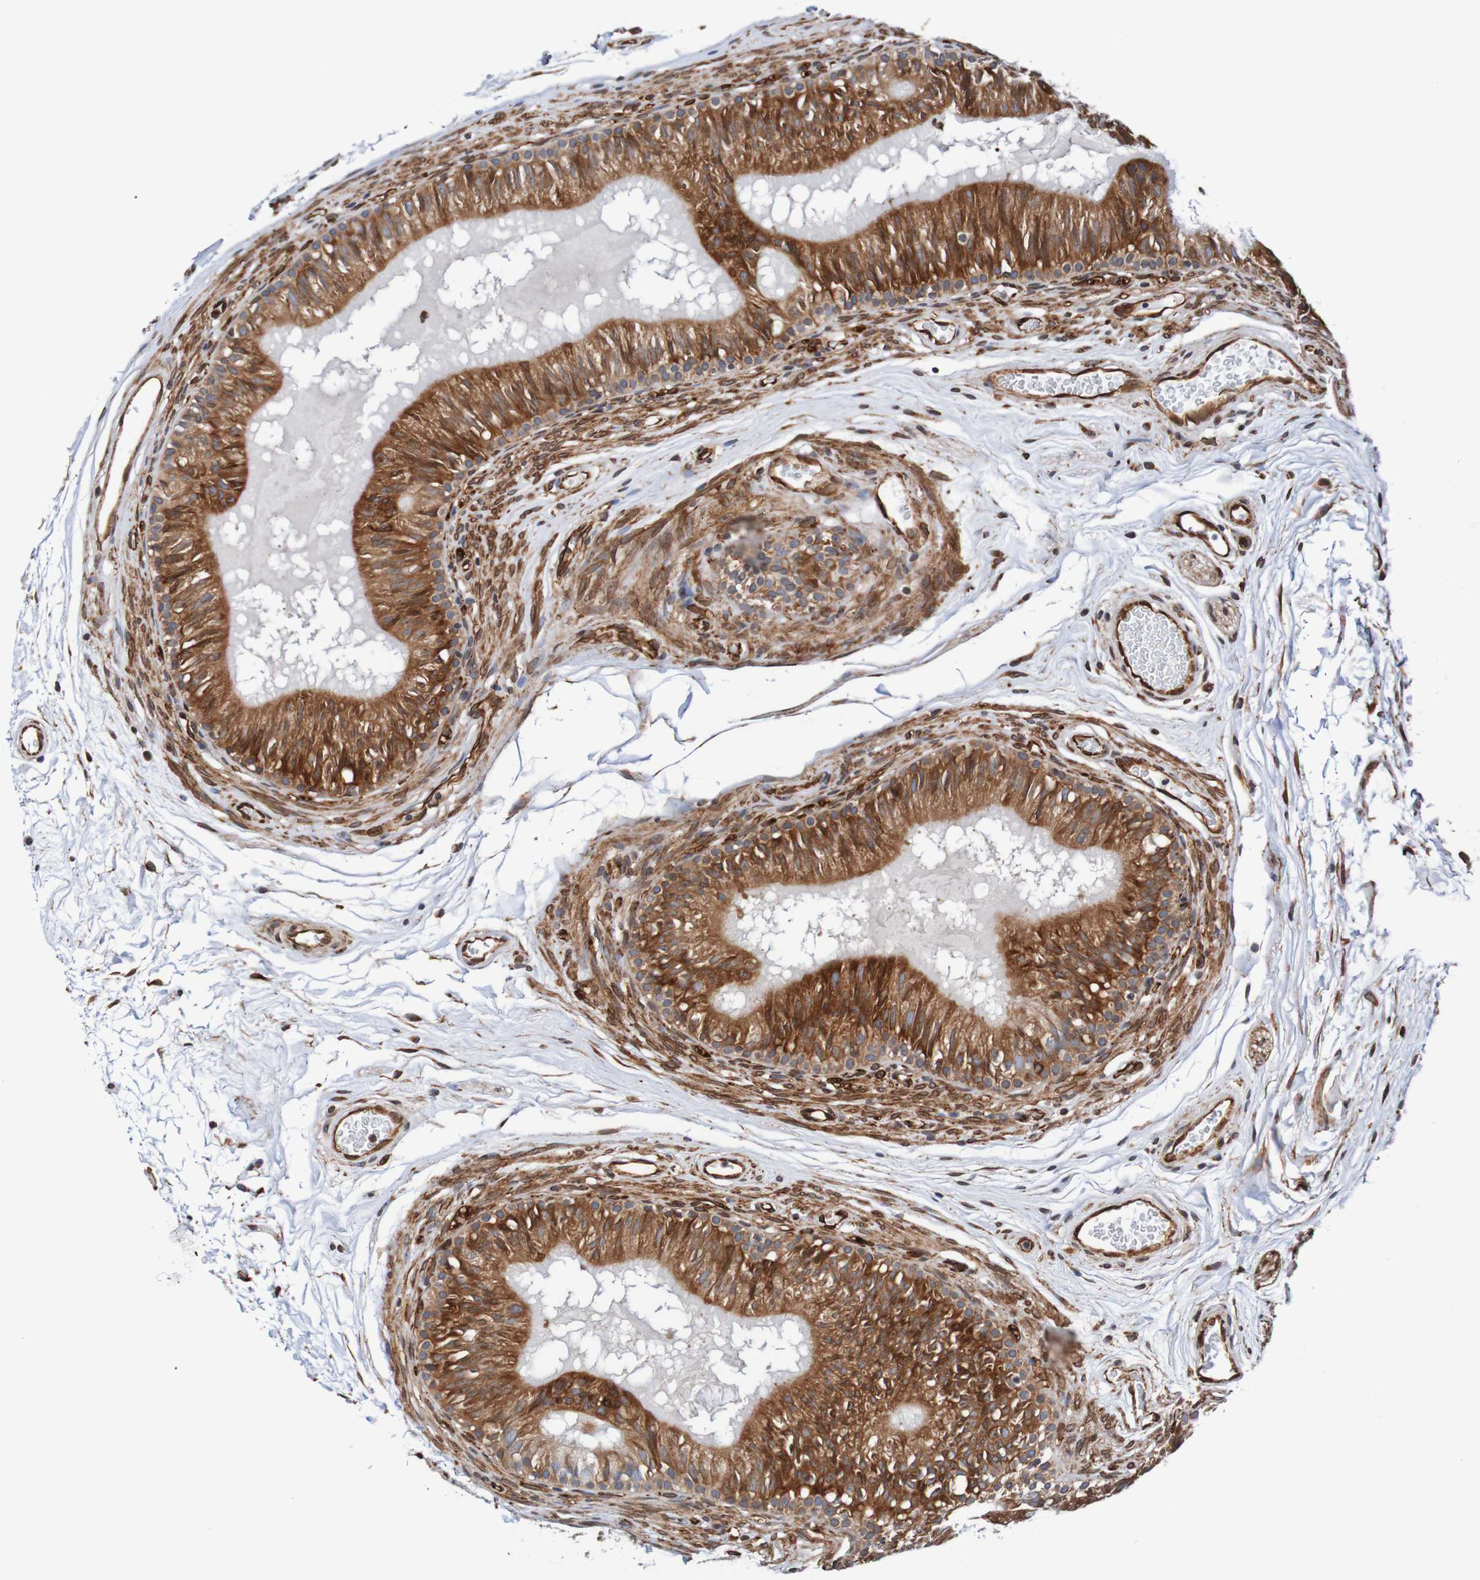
{"staining": {"intensity": "strong", "quantity": "25%-75%", "location": "cytoplasmic/membranous"}, "tissue": "epididymis", "cell_type": "Glandular cells", "image_type": "normal", "snomed": [{"axis": "morphology", "description": "Normal tissue, NOS"}, {"axis": "topography", "description": "Epididymis"}], "caption": "Immunohistochemistry (IHC) (DAB (3,3'-diaminobenzidine)) staining of benign human epididymis exhibits strong cytoplasmic/membranous protein expression in about 25%-75% of glandular cells.", "gene": "TMEM109", "patient": {"sex": "male", "age": 36}}